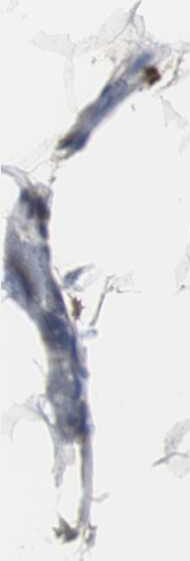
{"staining": {"intensity": "moderate", "quantity": "<25%", "location": "cytoplasmic/membranous"}, "tissue": "adipose tissue", "cell_type": "Adipocytes", "image_type": "normal", "snomed": [{"axis": "morphology", "description": "Normal tissue, NOS"}, {"axis": "topography", "description": "Breast"}, {"axis": "topography", "description": "Adipose tissue"}], "caption": "The immunohistochemical stain labels moderate cytoplasmic/membranous expression in adipocytes of unremarkable adipose tissue. (DAB (3,3'-diaminobenzidine) IHC with brightfield microscopy, high magnification).", "gene": "USP10", "patient": {"sex": "female", "age": 25}}